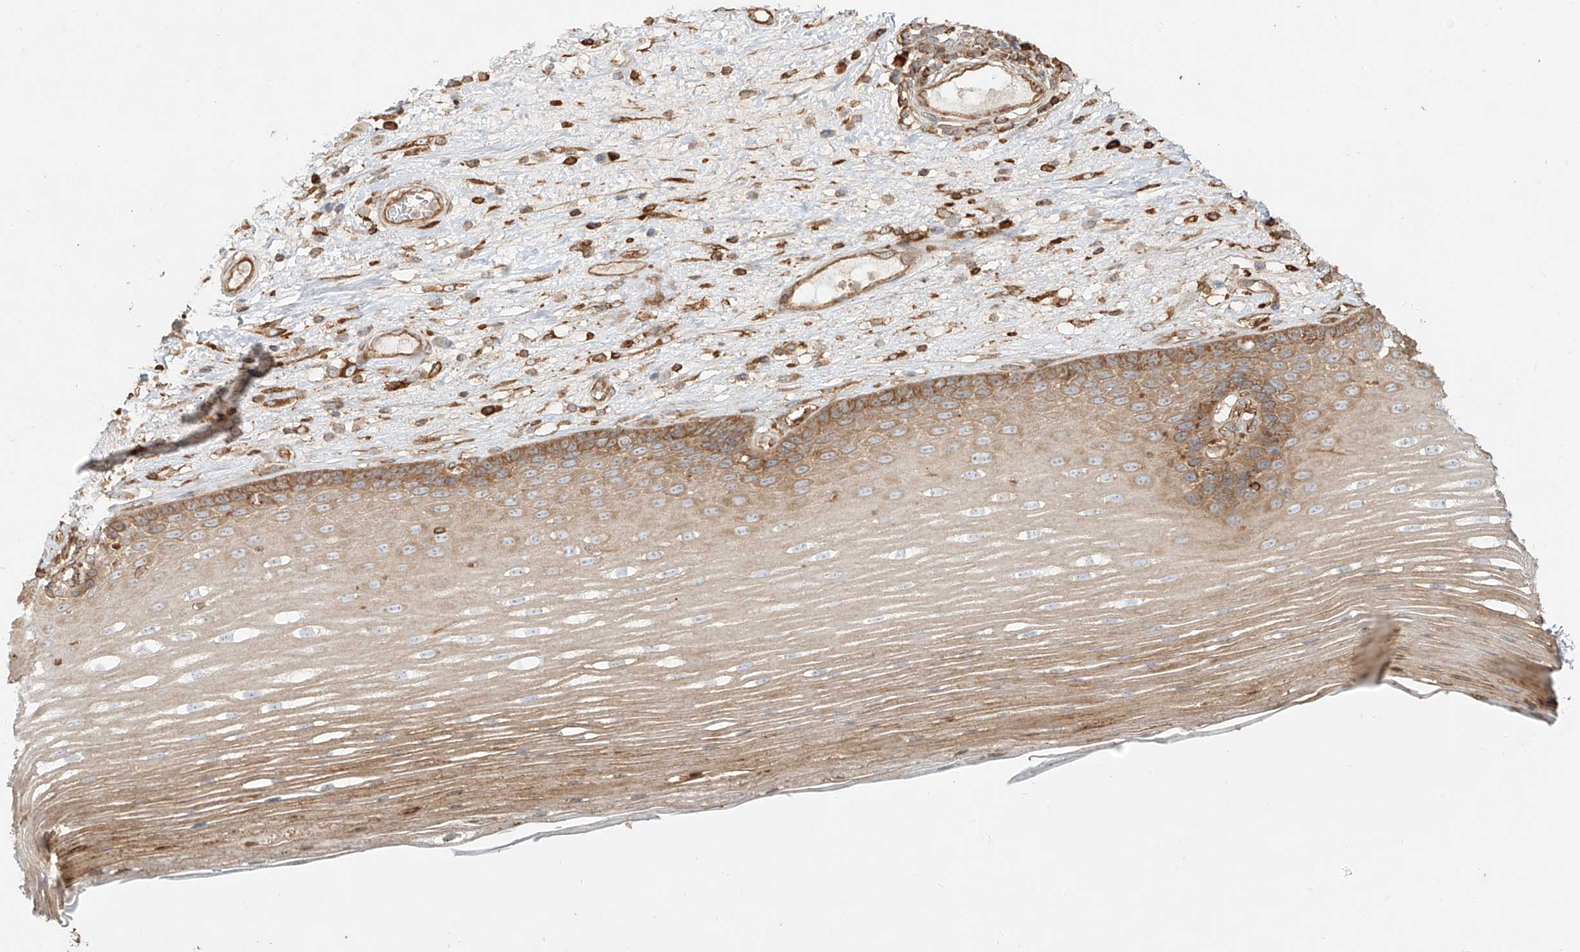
{"staining": {"intensity": "moderate", "quantity": ">75%", "location": "cytoplasmic/membranous"}, "tissue": "esophagus", "cell_type": "Squamous epithelial cells", "image_type": "normal", "snomed": [{"axis": "morphology", "description": "Normal tissue, NOS"}, {"axis": "topography", "description": "Esophagus"}], "caption": "This photomicrograph shows immunohistochemistry staining of normal esophagus, with medium moderate cytoplasmic/membranous staining in approximately >75% of squamous epithelial cells.", "gene": "SNX9", "patient": {"sex": "male", "age": 62}}